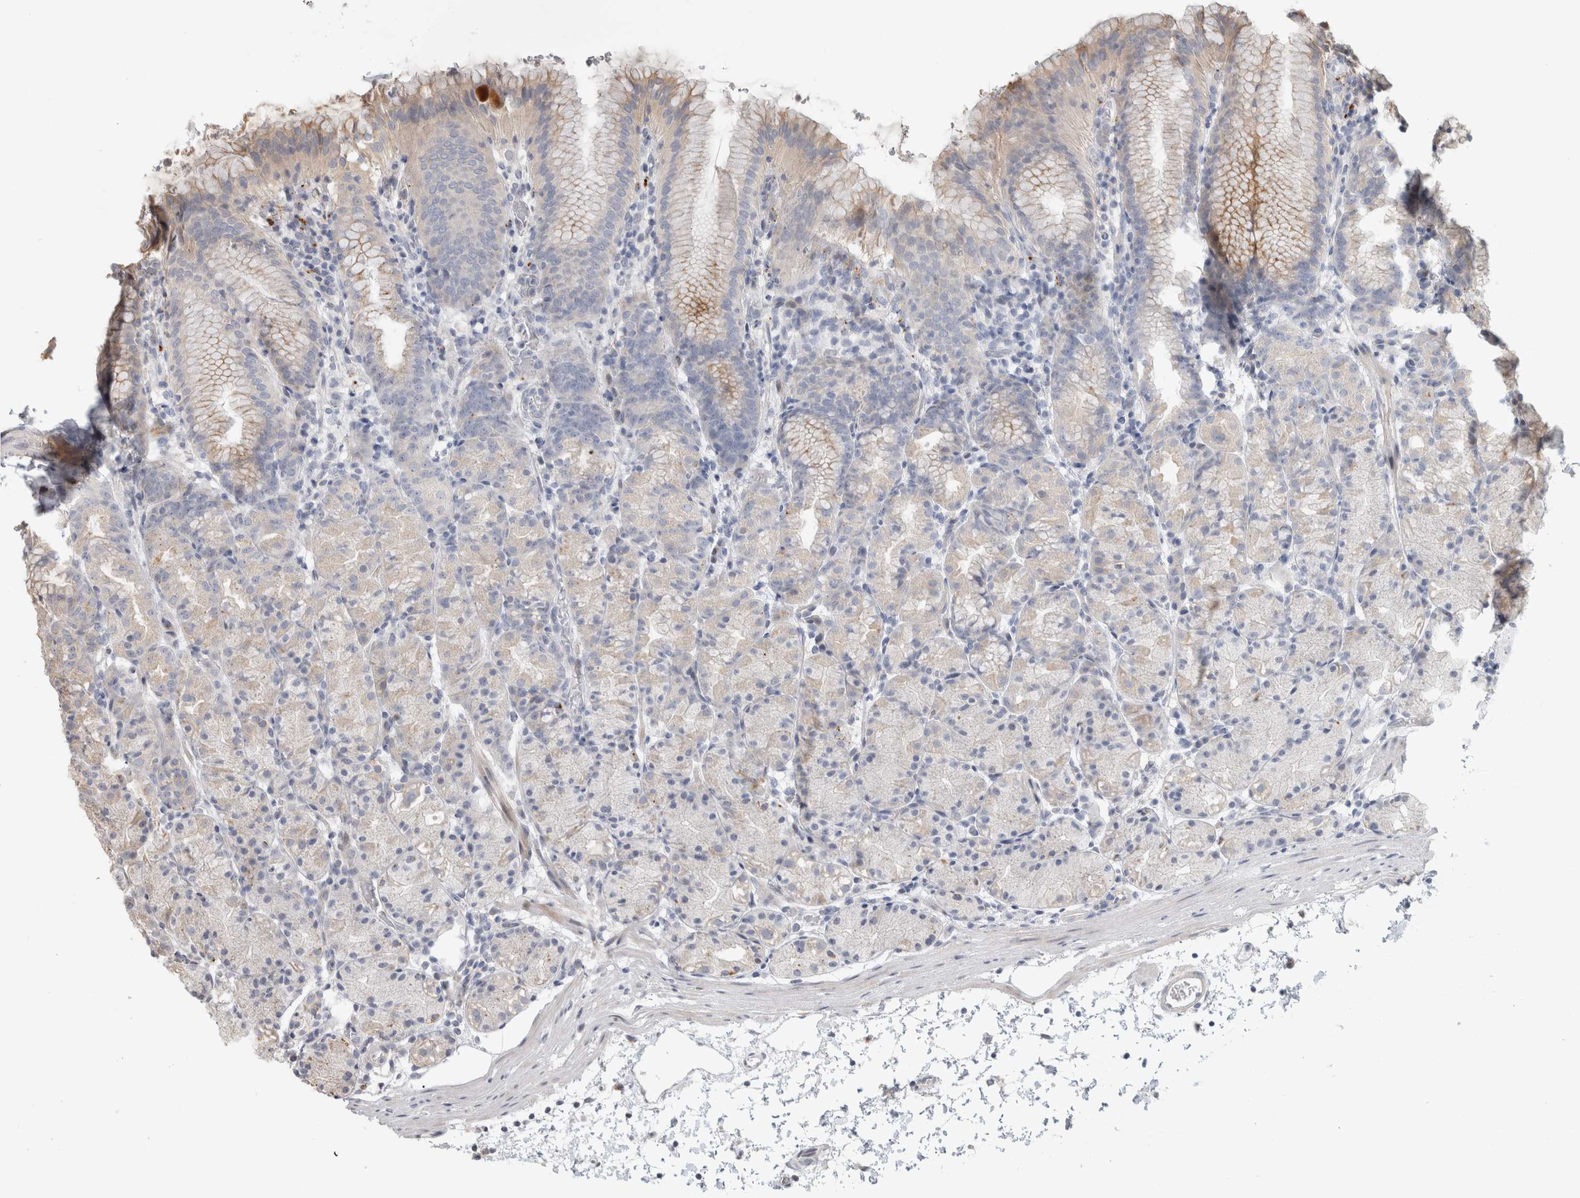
{"staining": {"intensity": "moderate", "quantity": "<25%", "location": "cytoplasmic/membranous"}, "tissue": "stomach", "cell_type": "Glandular cells", "image_type": "normal", "snomed": [{"axis": "morphology", "description": "Normal tissue, NOS"}, {"axis": "topography", "description": "Stomach, upper"}], "caption": "Unremarkable stomach was stained to show a protein in brown. There is low levels of moderate cytoplasmic/membranous positivity in about <25% of glandular cells.", "gene": "PITPNC1", "patient": {"sex": "male", "age": 48}}